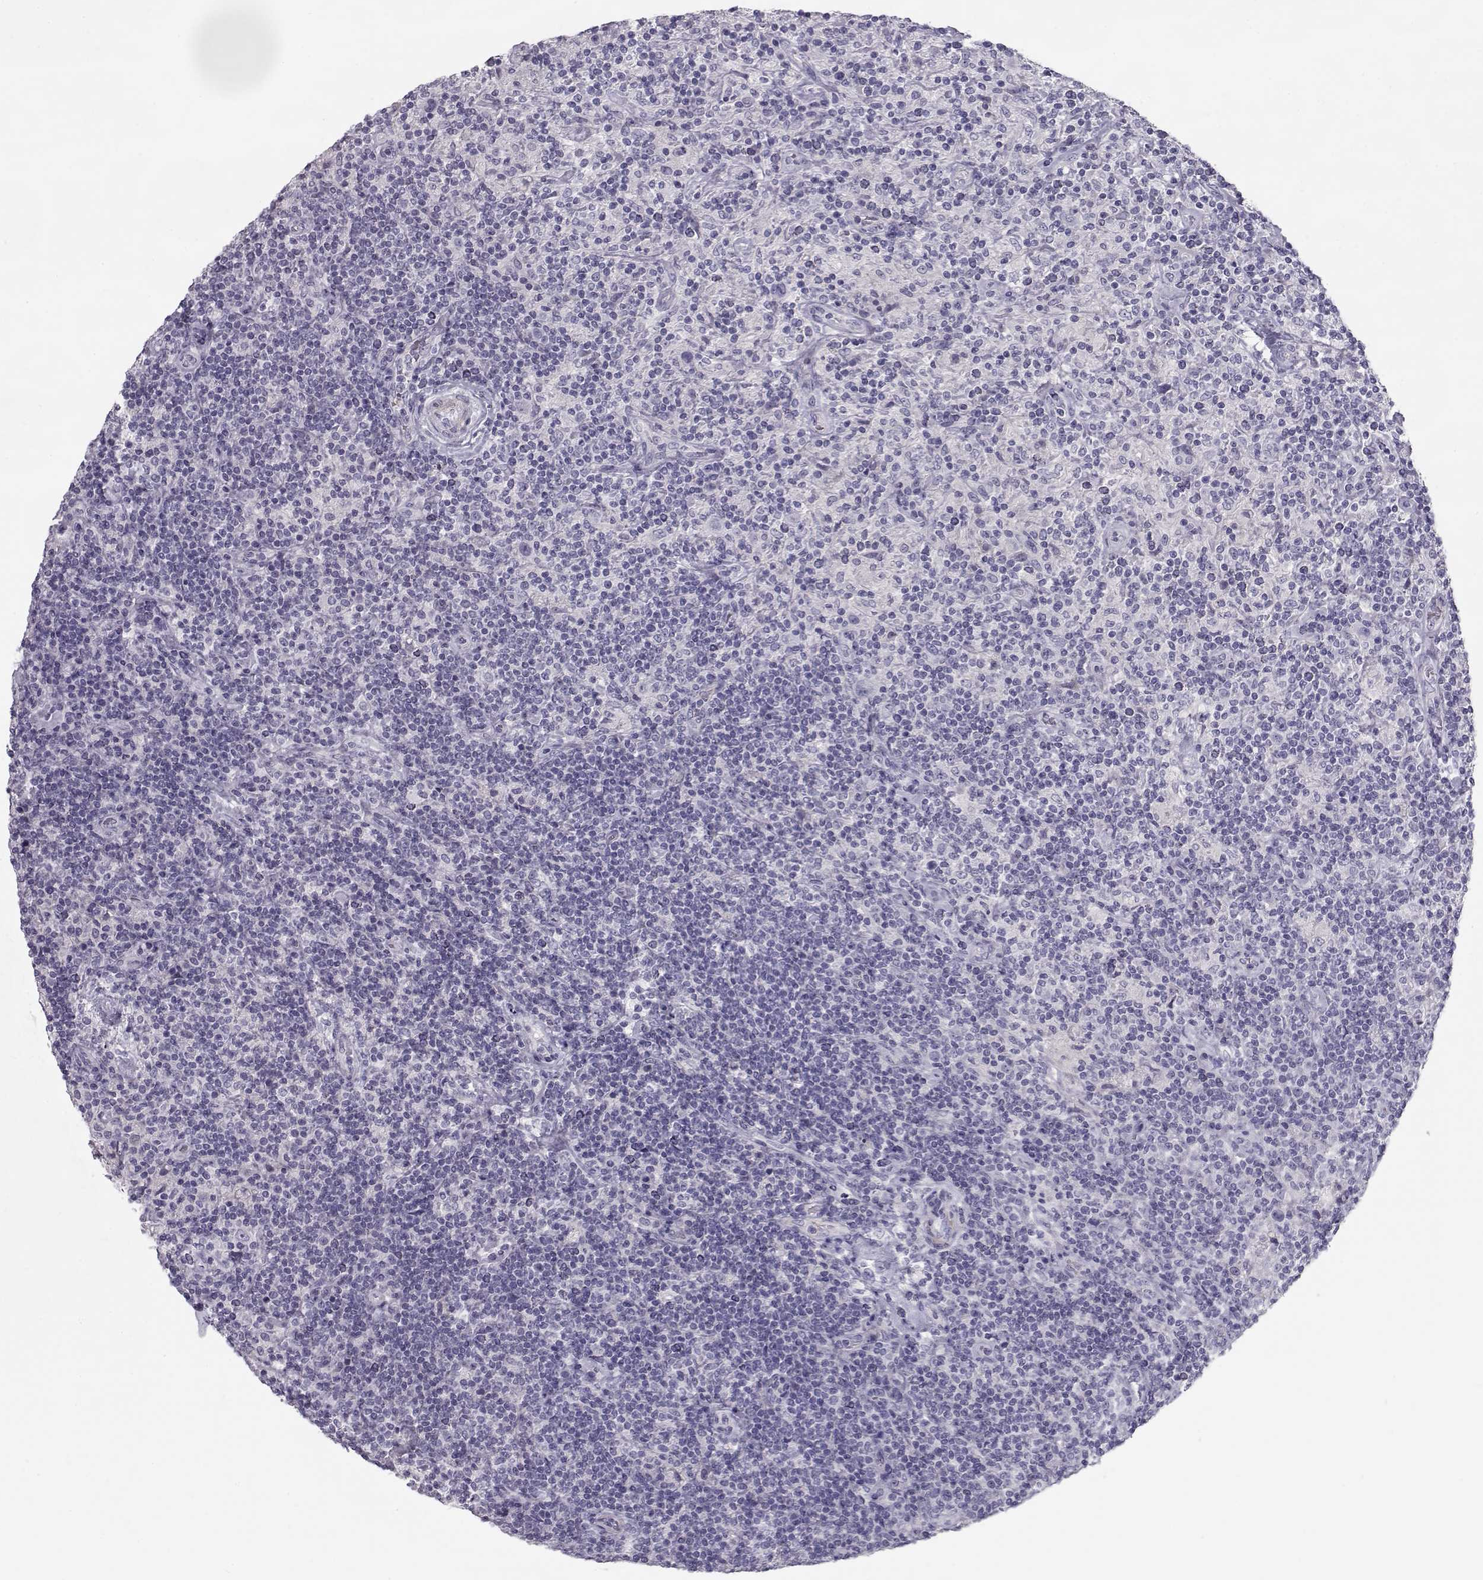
{"staining": {"intensity": "negative", "quantity": "none", "location": "none"}, "tissue": "lymphoma", "cell_type": "Tumor cells", "image_type": "cancer", "snomed": [{"axis": "morphology", "description": "Hodgkin's disease, NOS"}, {"axis": "topography", "description": "Lymph node"}], "caption": "IHC image of neoplastic tissue: Hodgkin's disease stained with DAB (3,3'-diaminobenzidine) displays no significant protein positivity in tumor cells.", "gene": "SLITRK3", "patient": {"sex": "male", "age": 70}}